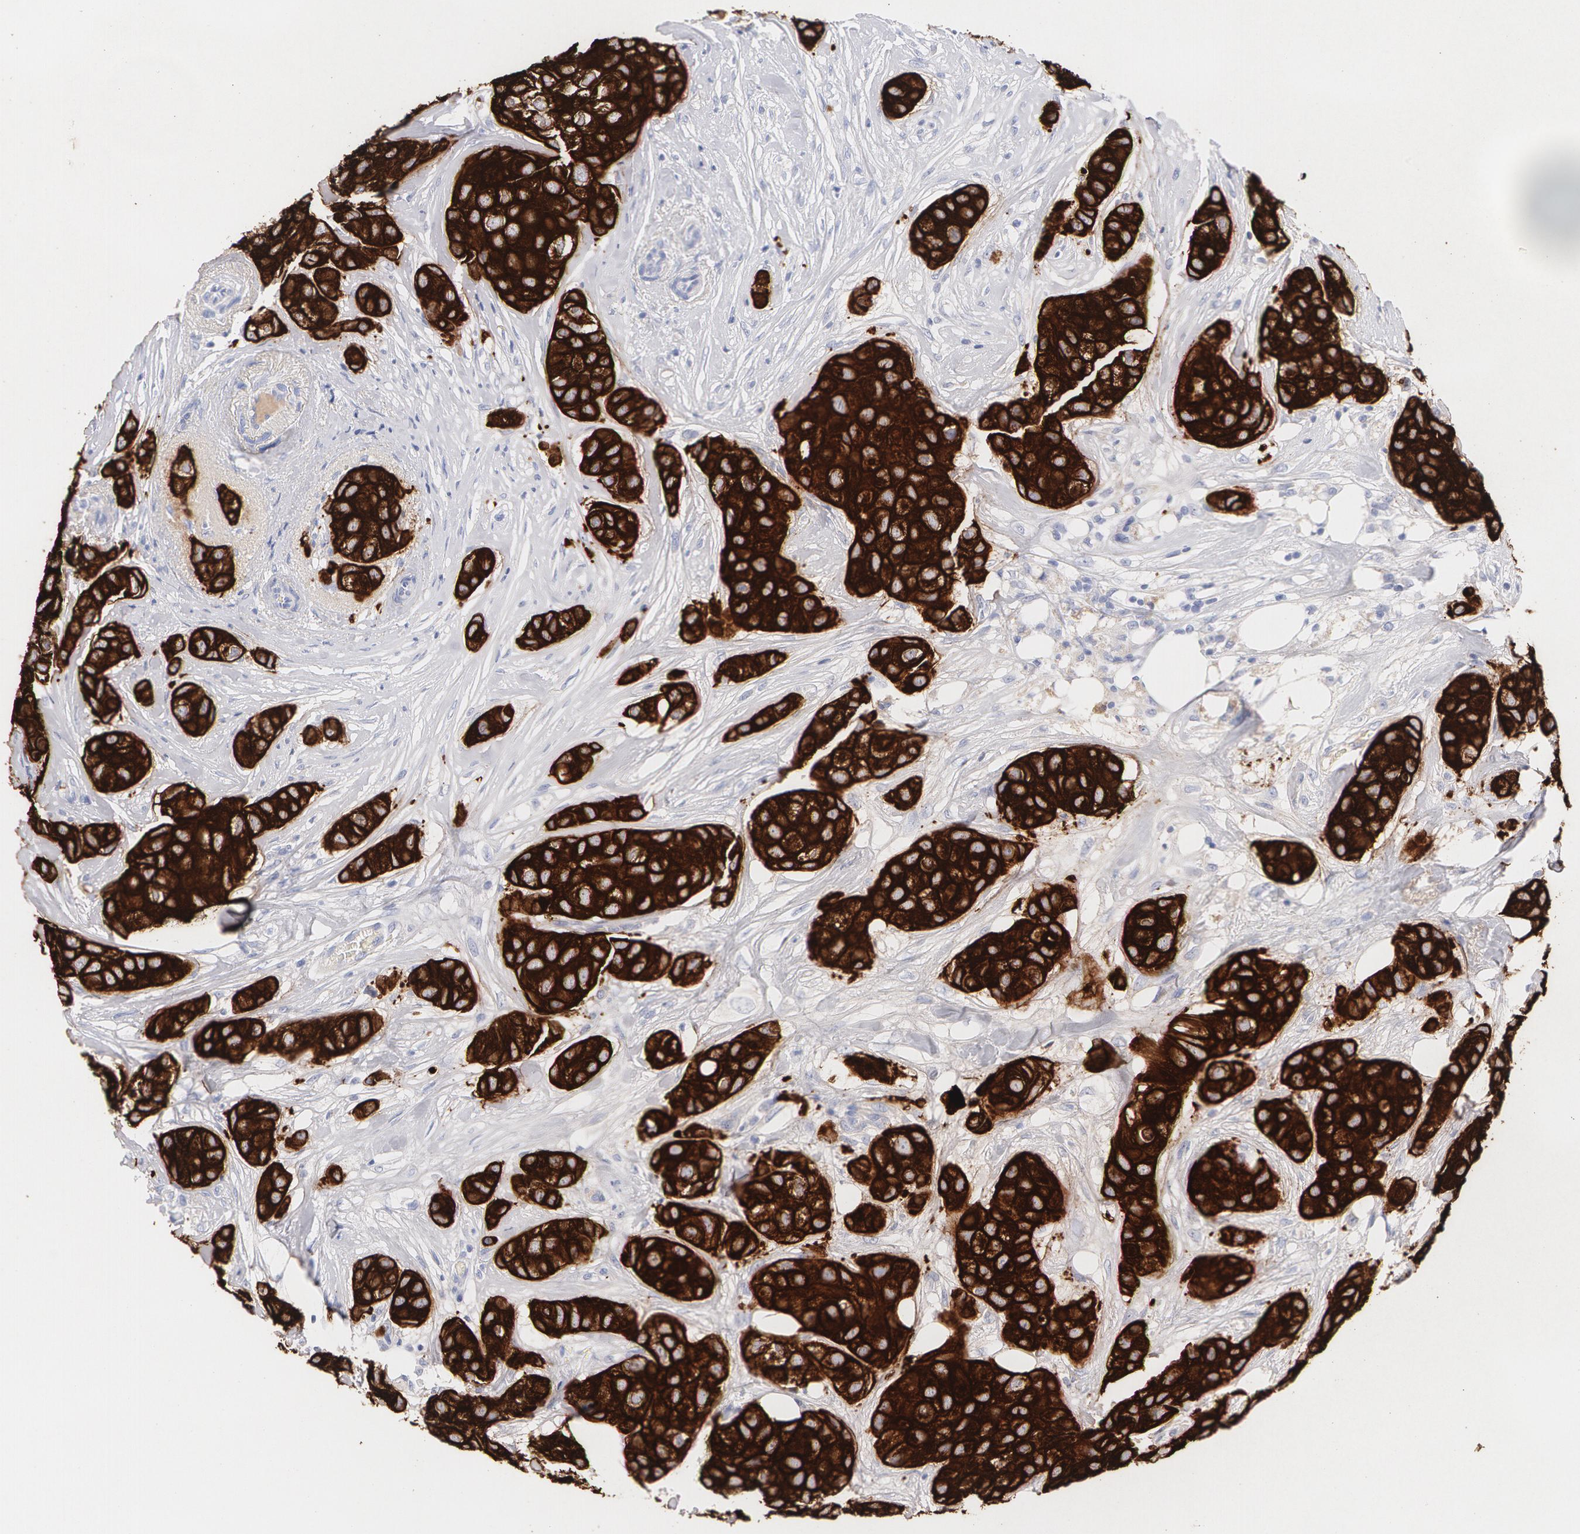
{"staining": {"intensity": "strong", "quantity": ">75%", "location": "cytoplasmic/membranous"}, "tissue": "breast cancer", "cell_type": "Tumor cells", "image_type": "cancer", "snomed": [{"axis": "morphology", "description": "Duct carcinoma"}, {"axis": "topography", "description": "Breast"}], "caption": "Immunohistochemical staining of breast cancer (infiltrating ductal carcinoma) demonstrates high levels of strong cytoplasmic/membranous positivity in about >75% of tumor cells.", "gene": "KRT8", "patient": {"sex": "female", "age": 68}}